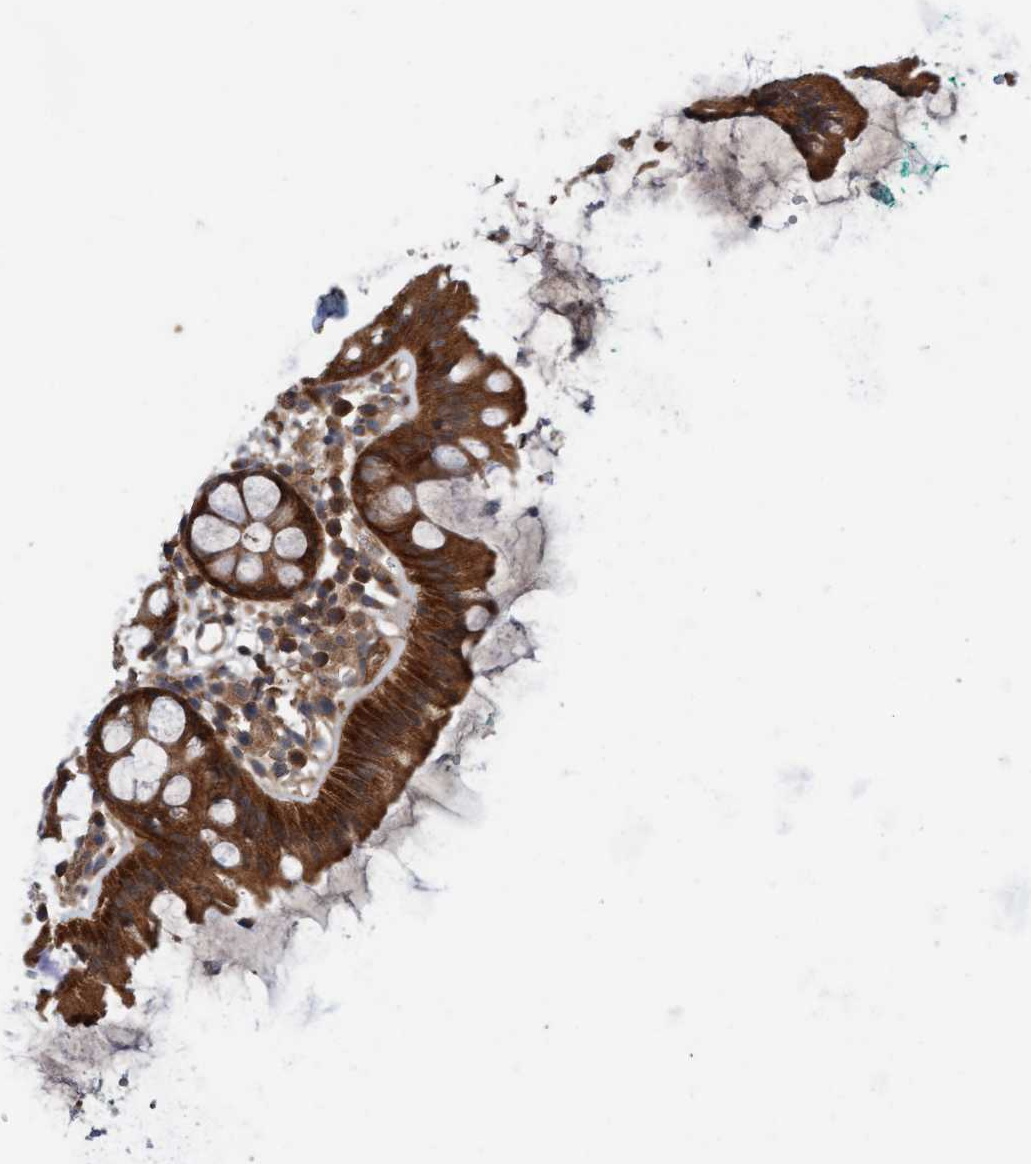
{"staining": {"intensity": "strong", "quantity": ">75%", "location": "cytoplasmic/membranous"}, "tissue": "rectum", "cell_type": "Glandular cells", "image_type": "normal", "snomed": [{"axis": "morphology", "description": "Normal tissue, NOS"}, {"axis": "topography", "description": "Rectum"}], "caption": "The image reveals staining of normal rectum, revealing strong cytoplasmic/membranous protein positivity (brown color) within glandular cells.", "gene": "MLXIP", "patient": {"sex": "female", "age": 65}}